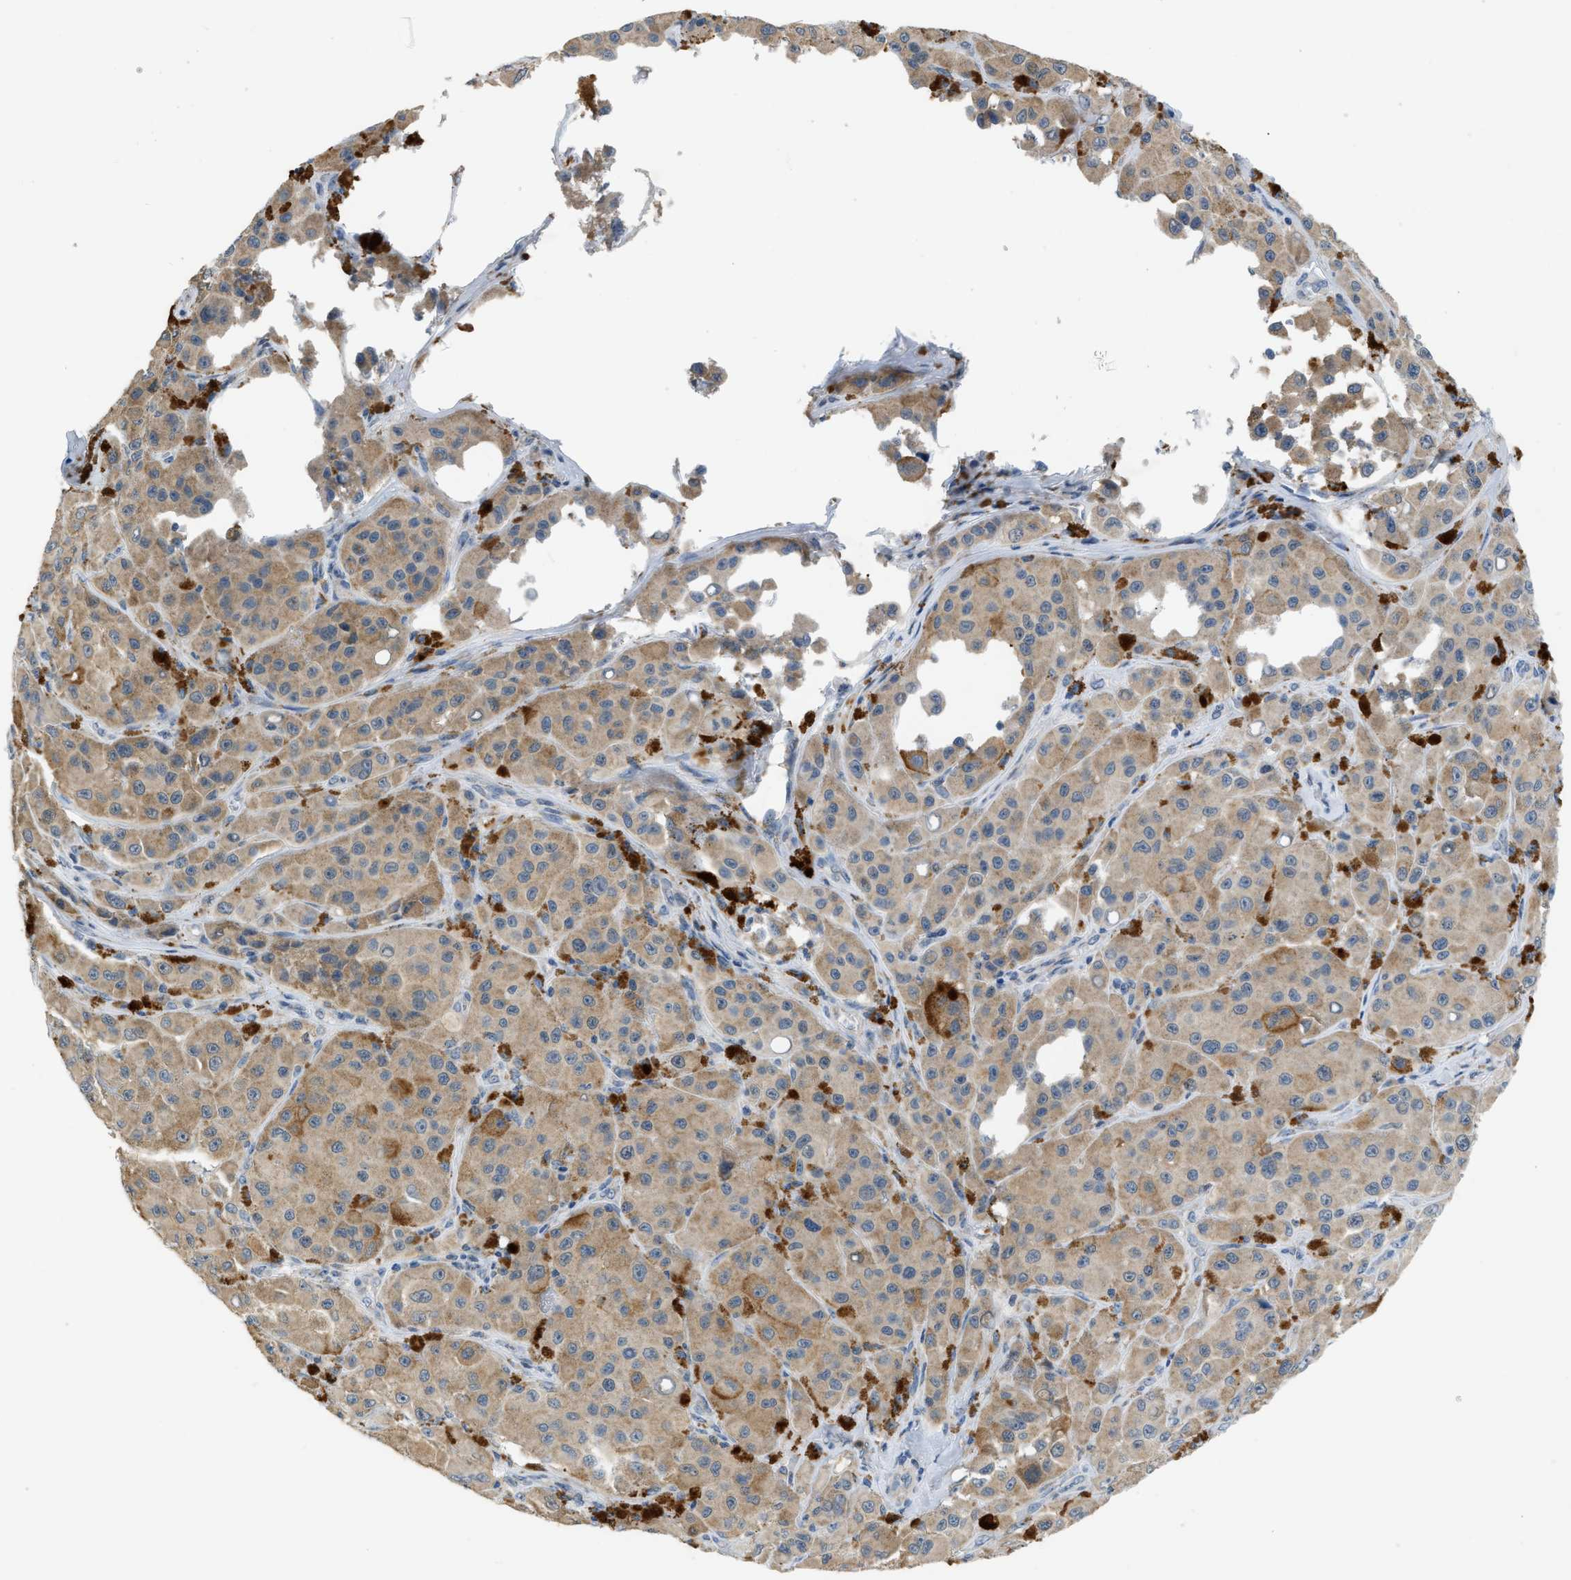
{"staining": {"intensity": "weak", "quantity": ">75%", "location": "cytoplasmic/membranous"}, "tissue": "melanoma", "cell_type": "Tumor cells", "image_type": "cancer", "snomed": [{"axis": "morphology", "description": "Malignant melanoma, NOS"}, {"axis": "topography", "description": "Skin"}], "caption": "Immunohistochemistry (IHC) (DAB (3,3'-diaminobenzidine)) staining of human melanoma shows weak cytoplasmic/membranous protein expression in approximately >75% of tumor cells.", "gene": "TOMM34", "patient": {"sex": "male", "age": 84}}